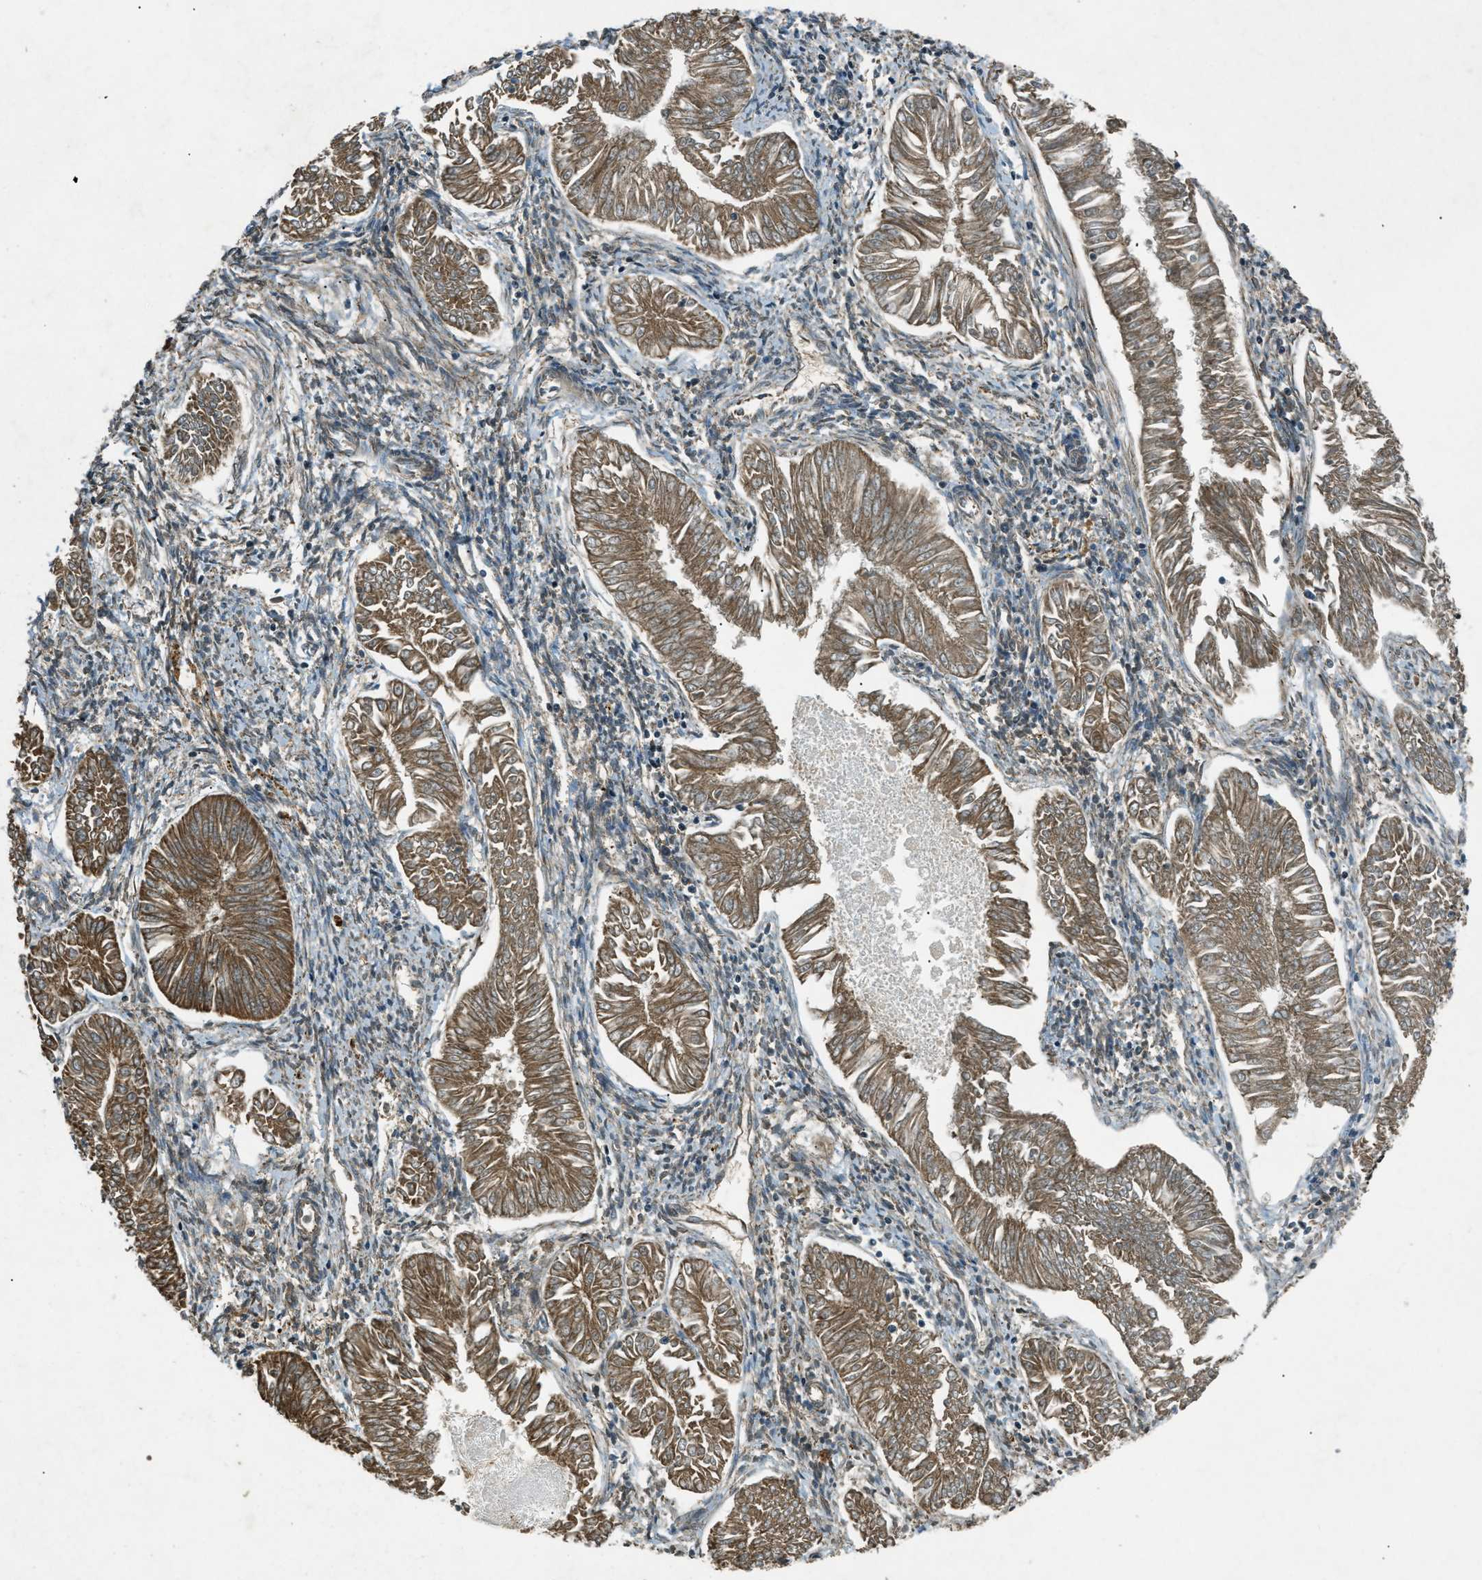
{"staining": {"intensity": "moderate", "quantity": ">75%", "location": "cytoplasmic/membranous"}, "tissue": "endometrial cancer", "cell_type": "Tumor cells", "image_type": "cancer", "snomed": [{"axis": "morphology", "description": "Adenocarcinoma, NOS"}, {"axis": "topography", "description": "Endometrium"}], "caption": "Endometrial adenocarcinoma tissue reveals moderate cytoplasmic/membranous staining in about >75% of tumor cells", "gene": "EIF2AK3", "patient": {"sex": "female", "age": 53}}